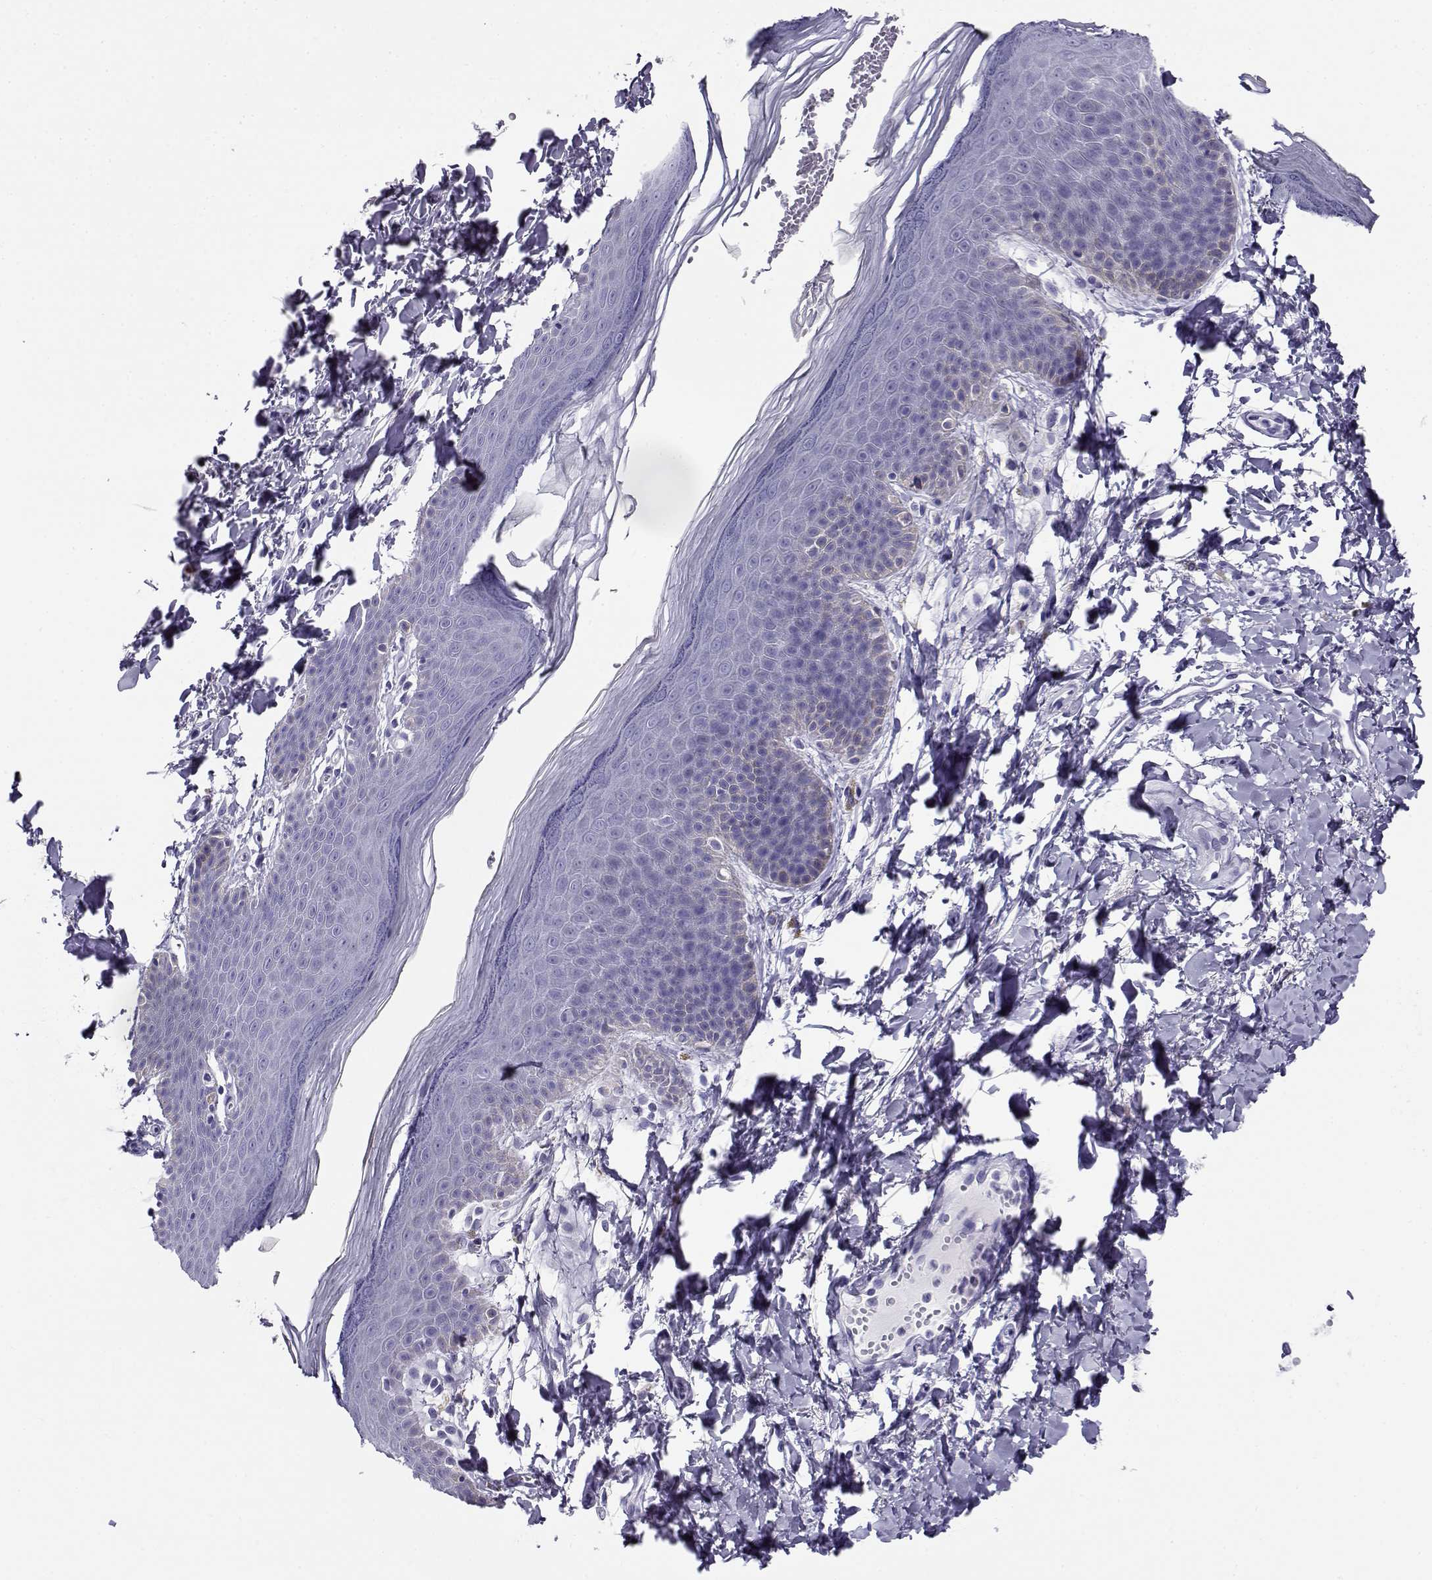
{"staining": {"intensity": "negative", "quantity": "none", "location": "none"}, "tissue": "skin", "cell_type": "Epidermal cells", "image_type": "normal", "snomed": [{"axis": "morphology", "description": "Normal tissue, NOS"}, {"axis": "topography", "description": "Anal"}], "caption": "The micrograph exhibits no staining of epidermal cells in benign skin. (DAB (3,3'-diaminobenzidine) immunohistochemistry with hematoxylin counter stain).", "gene": "CABS1", "patient": {"sex": "male", "age": 53}}